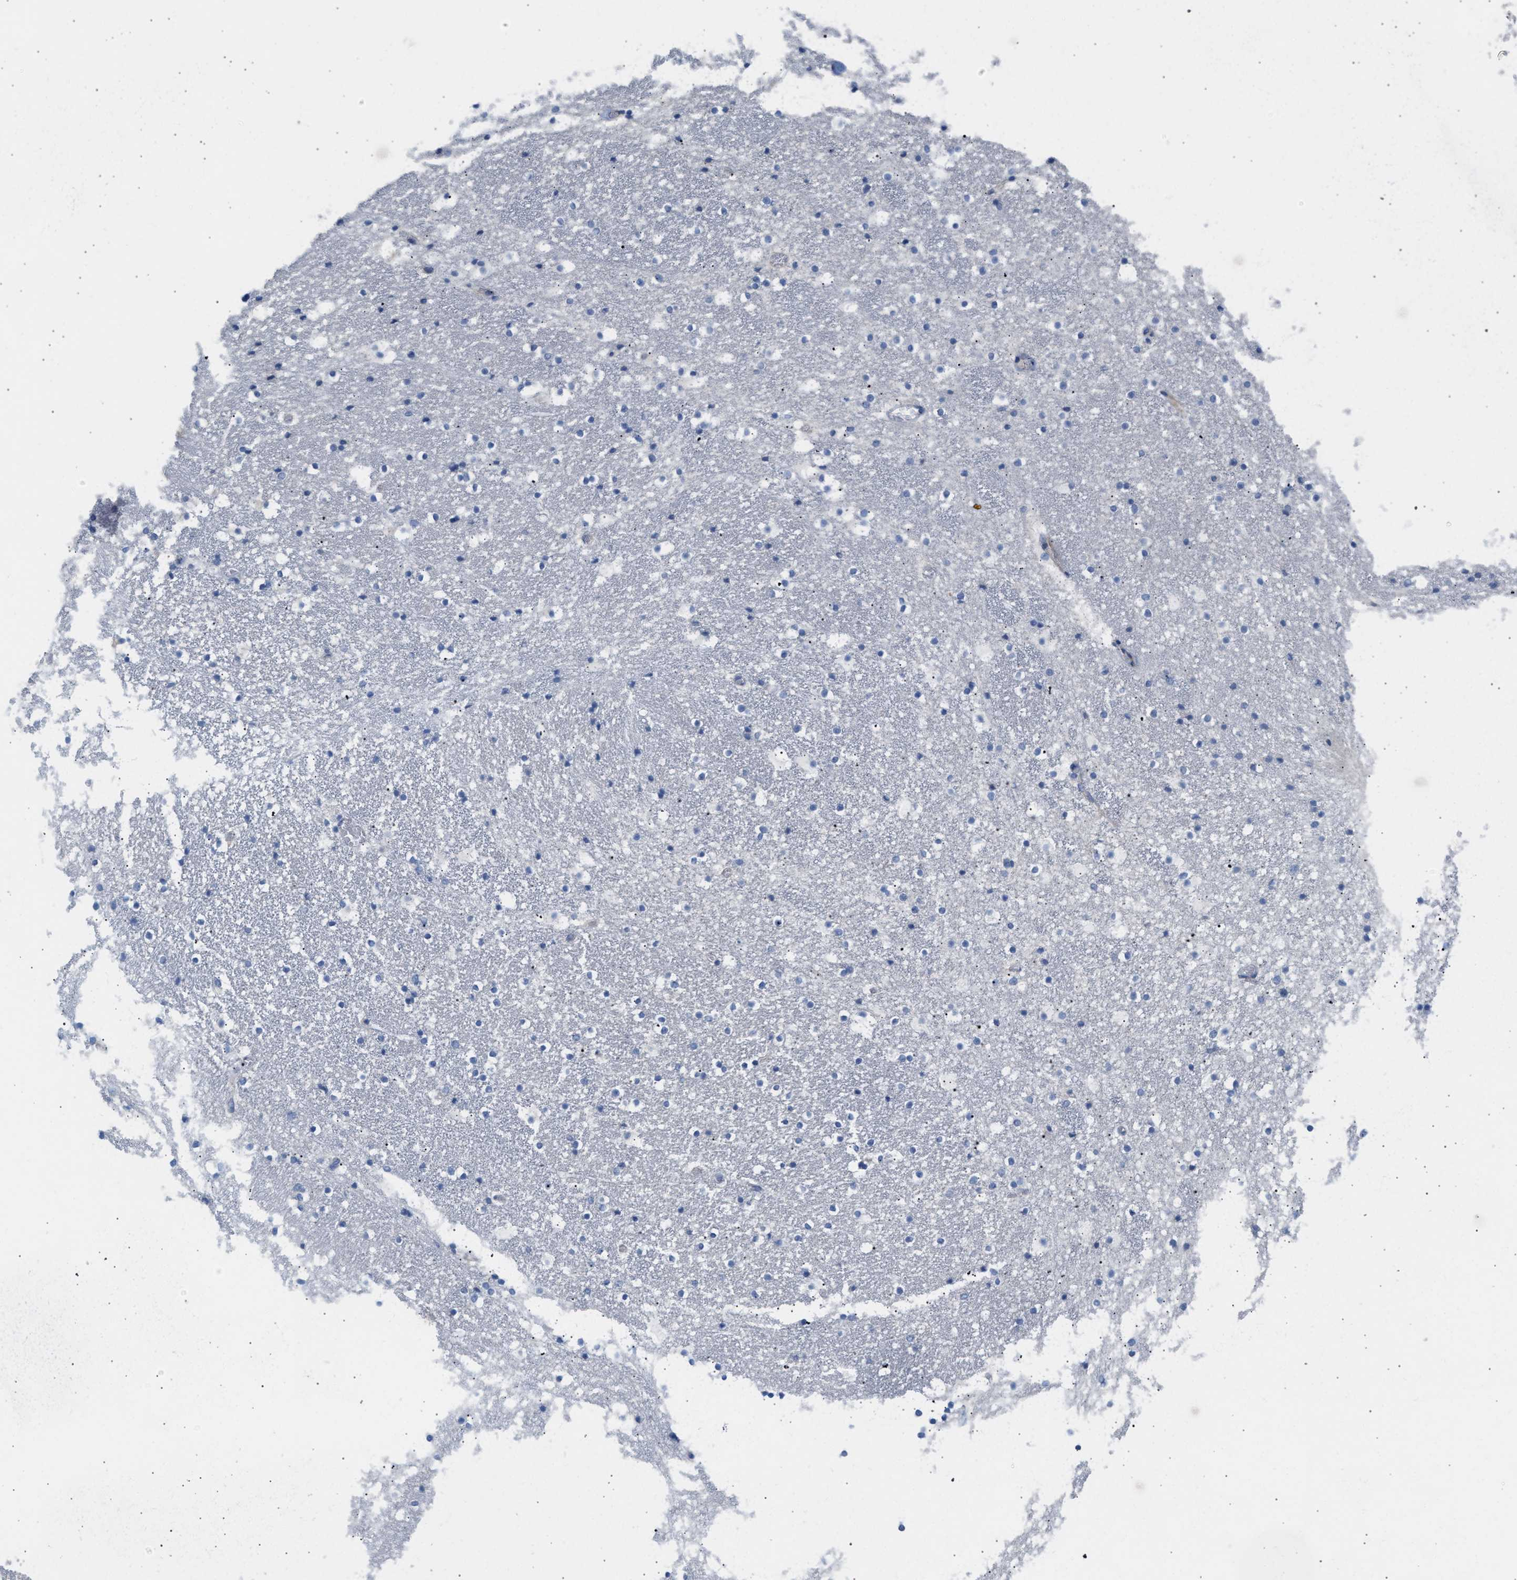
{"staining": {"intensity": "negative", "quantity": "none", "location": "none"}, "tissue": "caudate", "cell_type": "Glial cells", "image_type": "normal", "snomed": [{"axis": "morphology", "description": "Normal tissue, NOS"}, {"axis": "topography", "description": "Lateral ventricle wall"}], "caption": "This is a micrograph of immunohistochemistry staining of unremarkable caudate, which shows no staining in glial cells. Brightfield microscopy of immunohistochemistry stained with DAB (3,3'-diaminobenzidine) (brown) and hematoxylin (blue), captured at high magnification.", "gene": "ERBB2", "patient": {"sex": "male", "age": 45}}